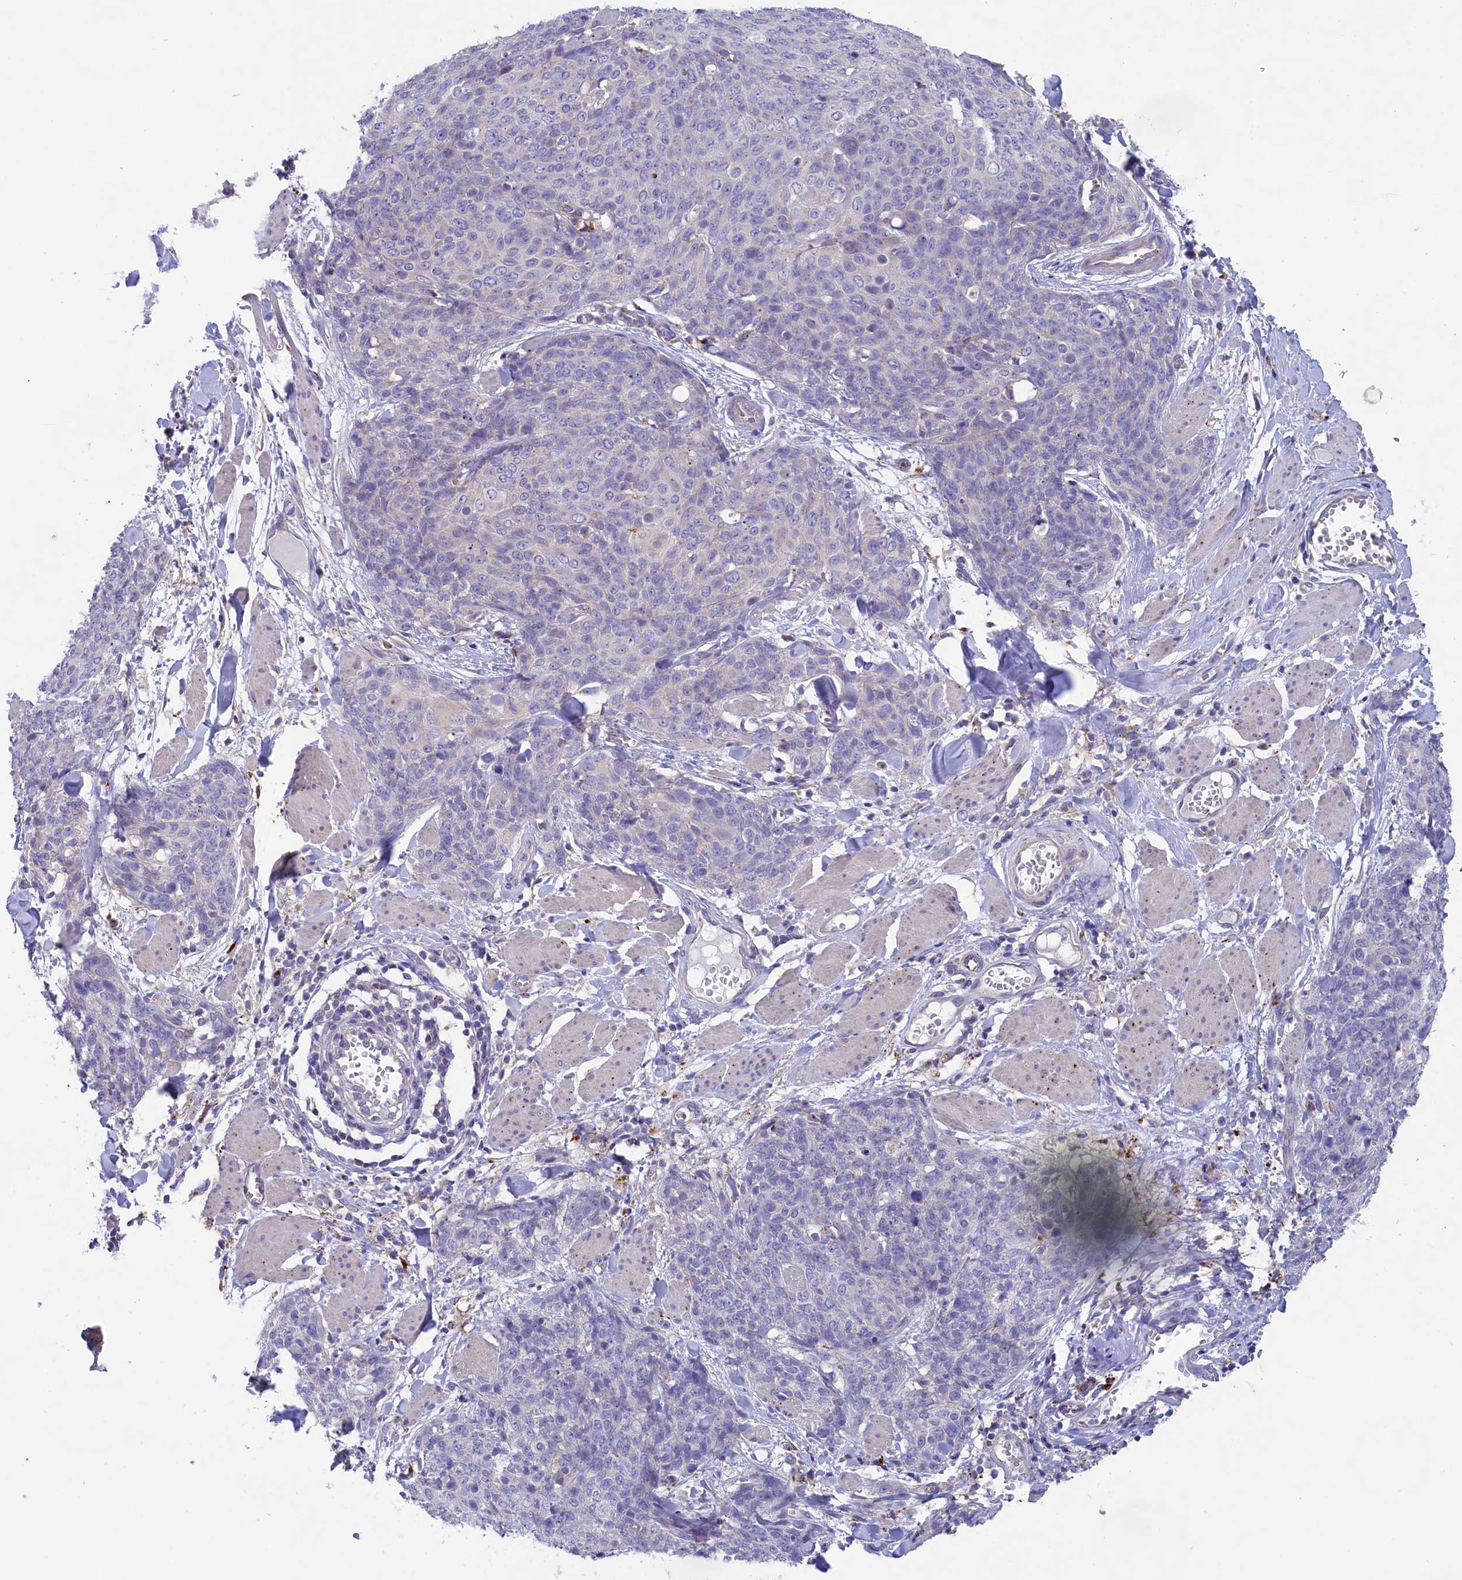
{"staining": {"intensity": "negative", "quantity": "none", "location": "none"}, "tissue": "skin cancer", "cell_type": "Tumor cells", "image_type": "cancer", "snomed": [{"axis": "morphology", "description": "Squamous cell carcinoma, NOS"}, {"axis": "topography", "description": "Skin"}, {"axis": "topography", "description": "Vulva"}], "caption": "An immunohistochemistry (IHC) micrograph of skin cancer is shown. There is no staining in tumor cells of skin cancer.", "gene": "WDR6", "patient": {"sex": "female", "age": 85}}